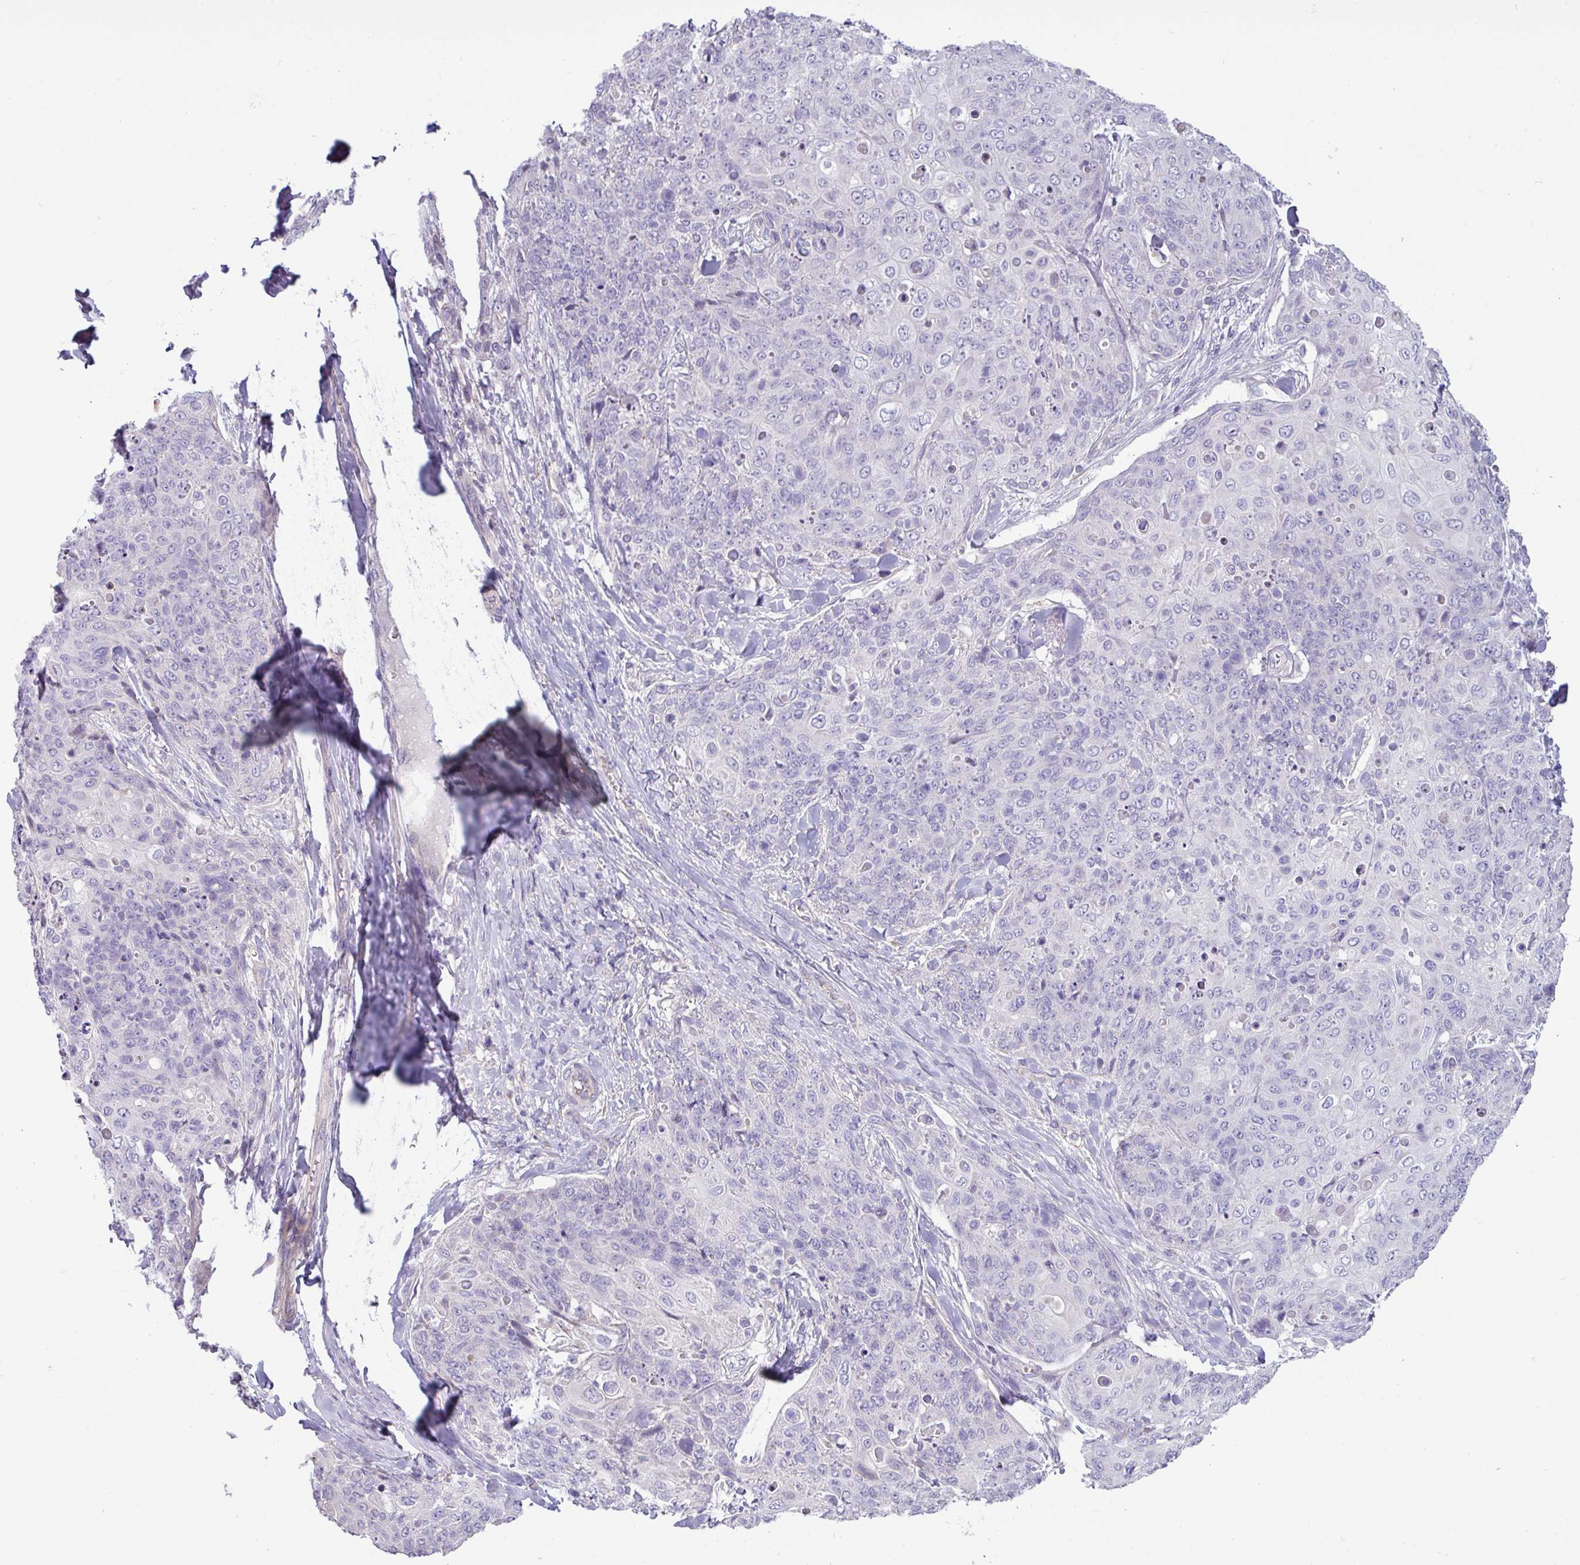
{"staining": {"intensity": "negative", "quantity": "none", "location": "none"}, "tissue": "skin cancer", "cell_type": "Tumor cells", "image_type": "cancer", "snomed": [{"axis": "morphology", "description": "Squamous cell carcinoma, NOS"}, {"axis": "topography", "description": "Skin"}, {"axis": "topography", "description": "Vulva"}], "caption": "The immunohistochemistry photomicrograph has no significant positivity in tumor cells of squamous cell carcinoma (skin) tissue. (Immunohistochemistry (ihc), brightfield microscopy, high magnification).", "gene": "IRGC", "patient": {"sex": "female", "age": 85}}